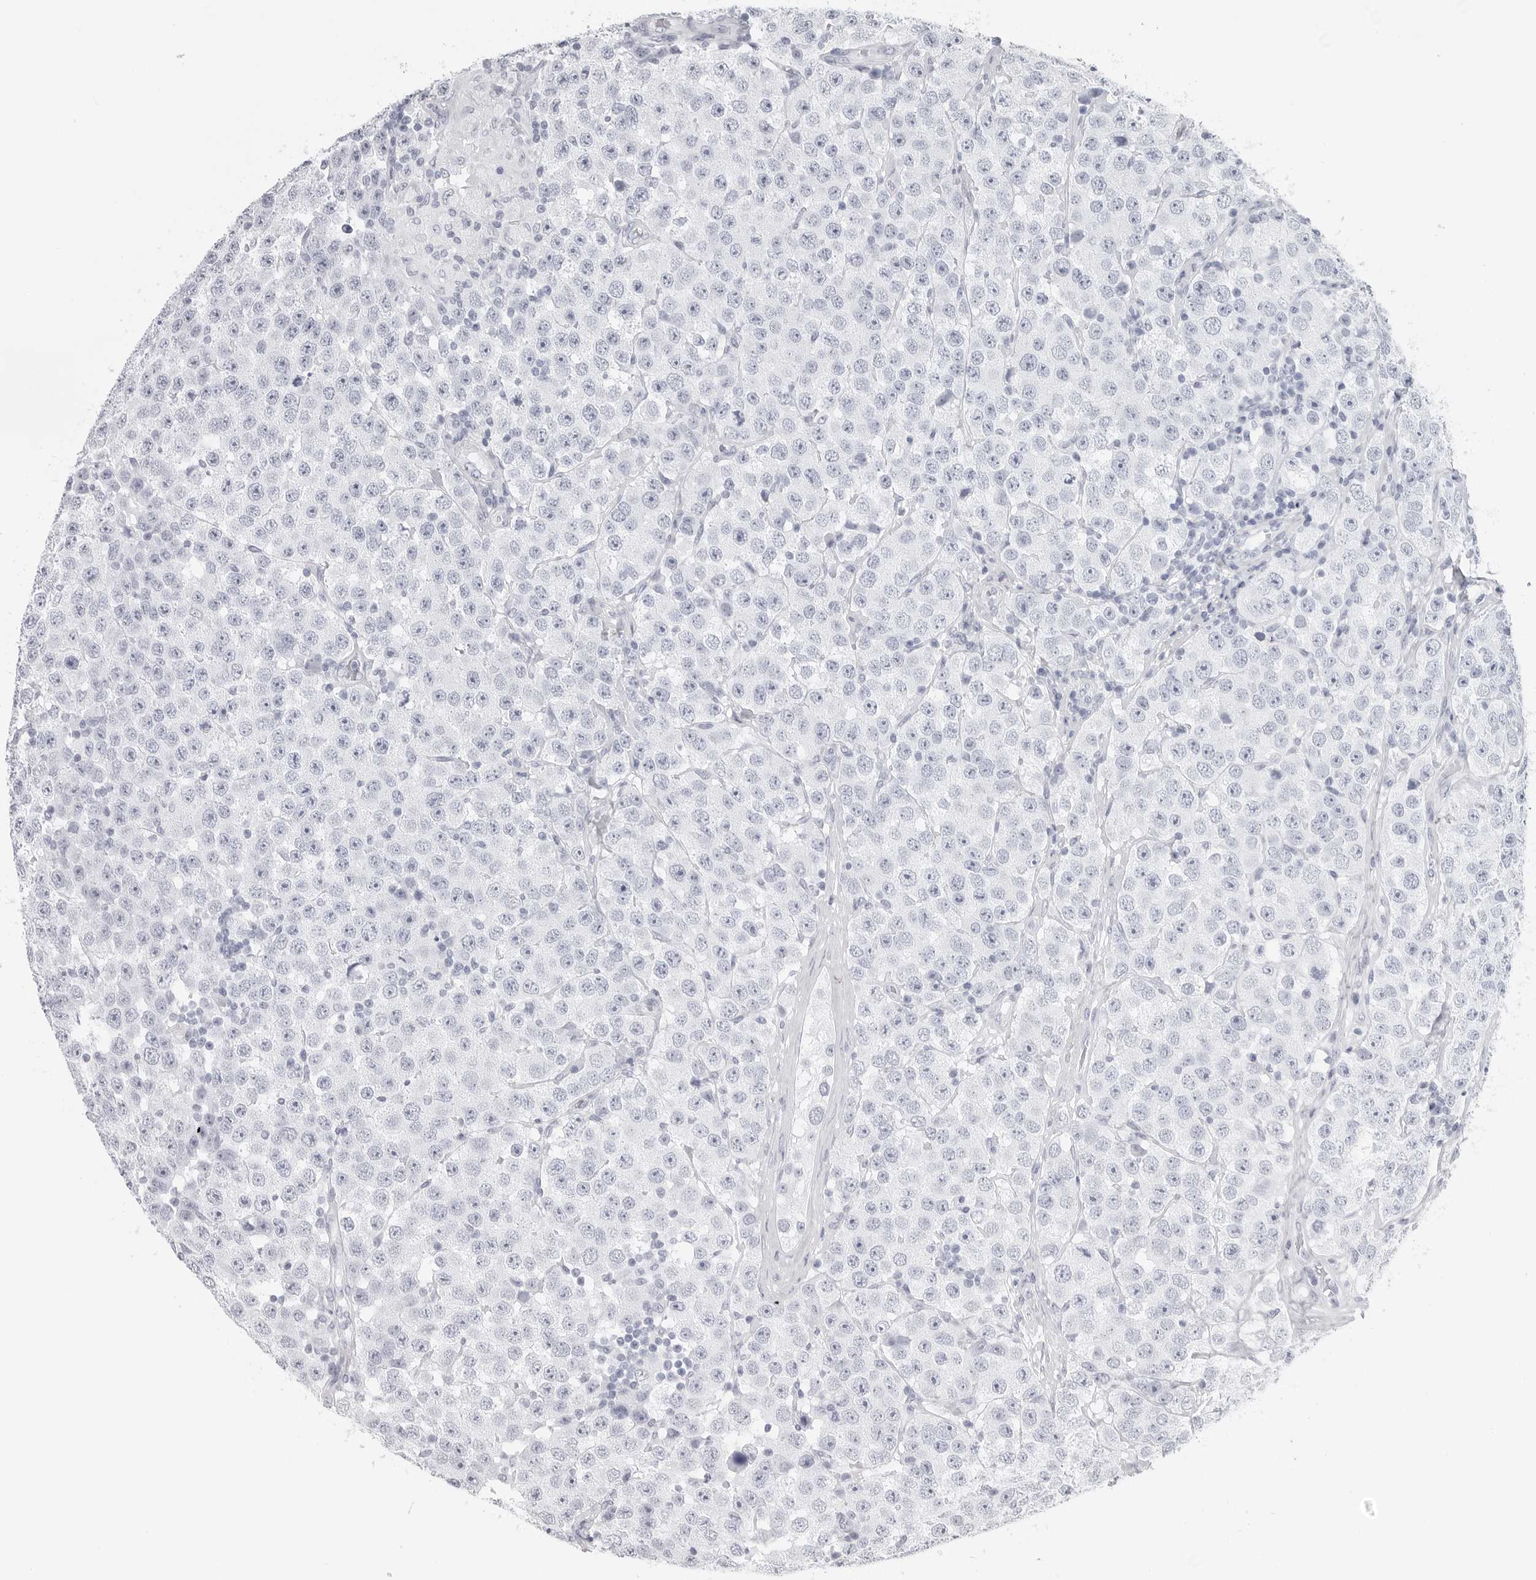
{"staining": {"intensity": "negative", "quantity": "none", "location": "none"}, "tissue": "testis cancer", "cell_type": "Tumor cells", "image_type": "cancer", "snomed": [{"axis": "morphology", "description": "Seminoma, NOS"}, {"axis": "morphology", "description": "Carcinoma, Embryonal, NOS"}, {"axis": "topography", "description": "Testis"}], "caption": "Tumor cells are negative for protein expression in human testis embryonal carcinoma. (DAB IHC with hematoxylin counter stain).", "gene": "CST2", "patient": {"sex": "male", "age": 28}}